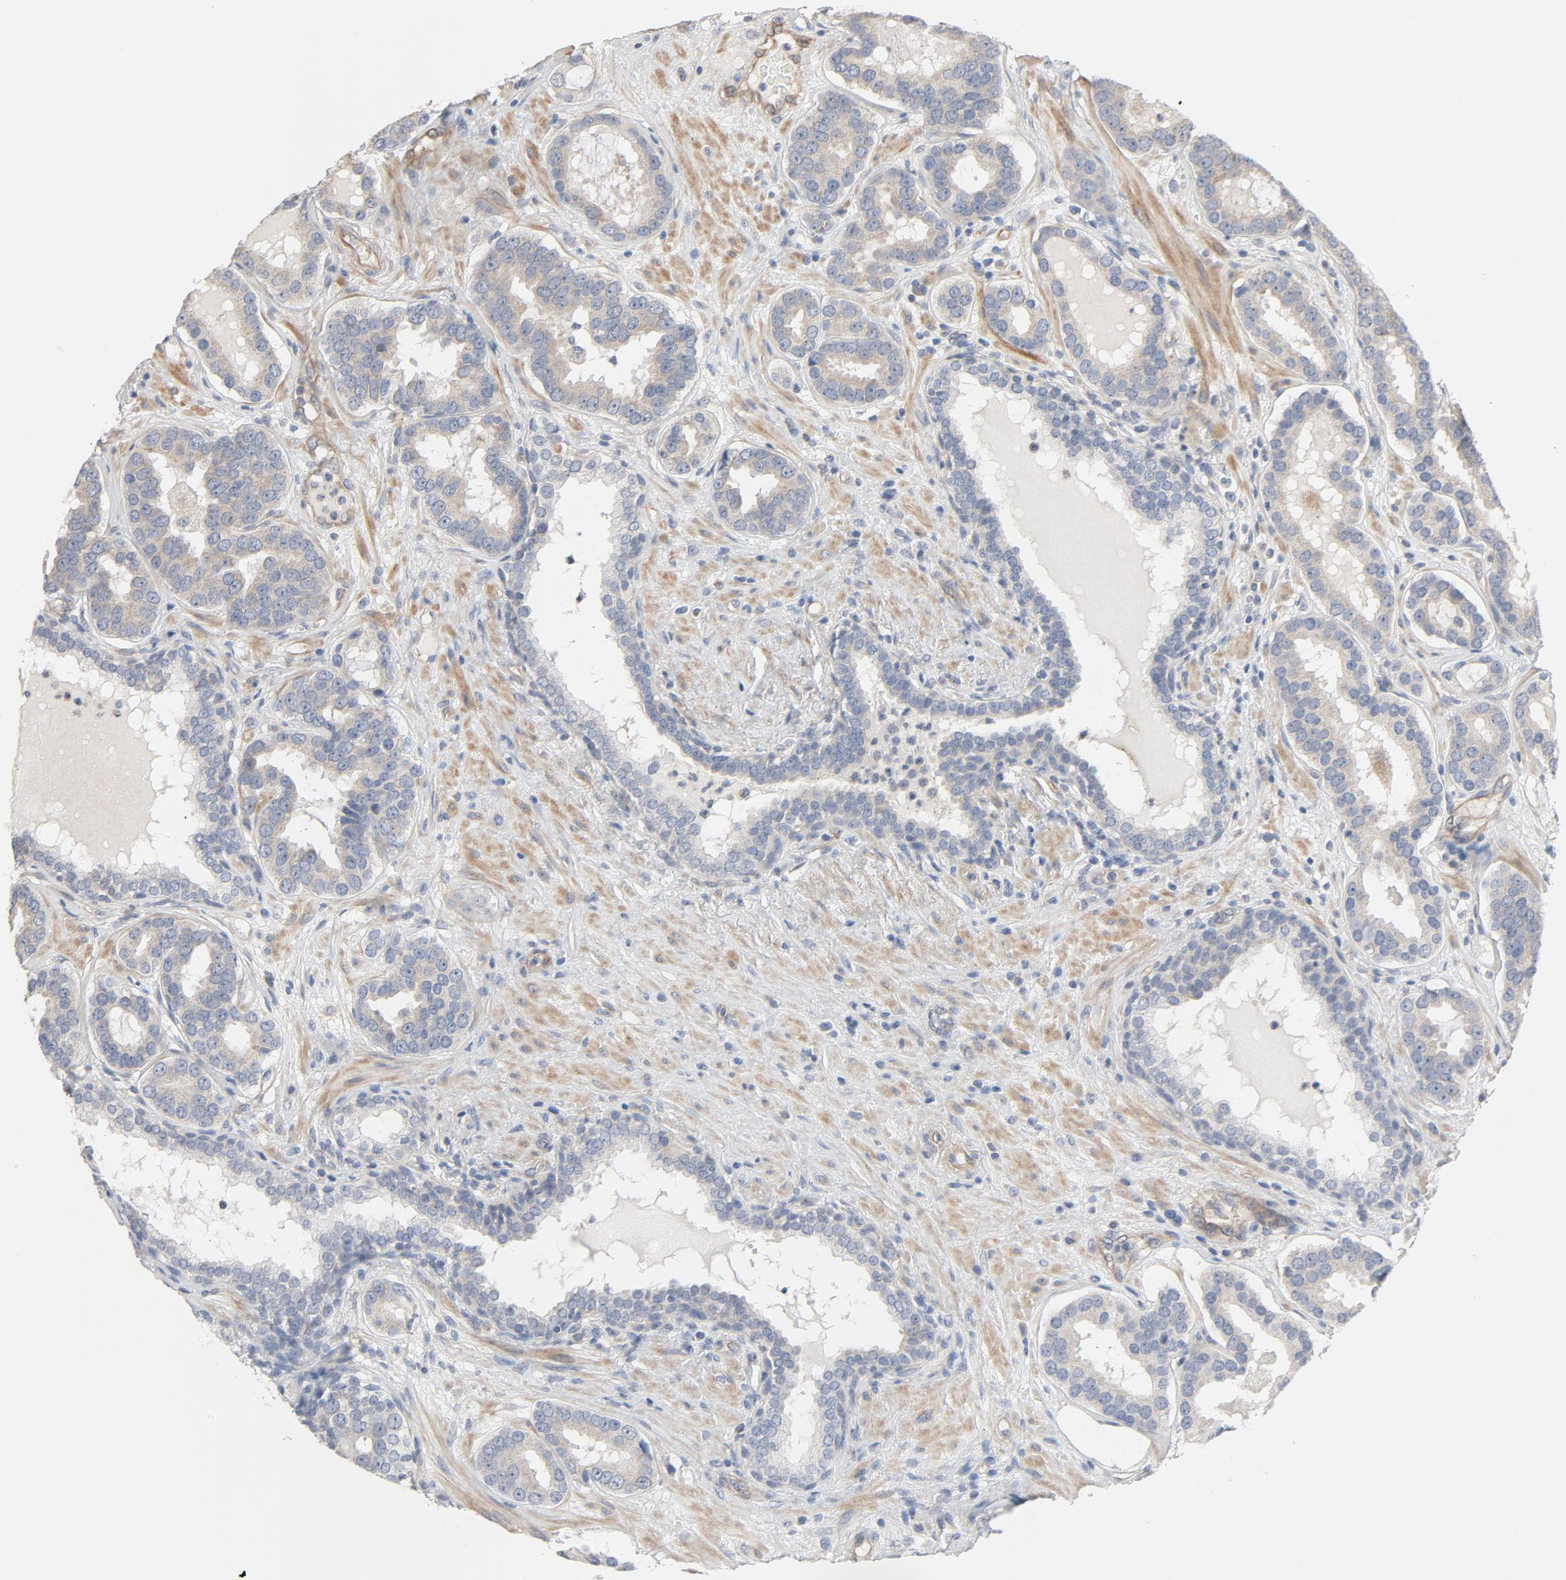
{"staining": {"intensity": "moderate", "quantity": "25%-75%", "location": "cytoplasmic/membranous"}, "tissue": "prostate cancer", "cell_type": "Tumor cells", "image_type": "cancer", "snomed": [{"axis": "morphology", "description": "Adenocarcinoma, Low grade"}, {"axis": "topography", "description": "Prostate"}], "caption": "High-power microscopy captured an immunohistochemistry histopathology image of prostate low-grade adenocarcinoma, revealing moderate cytoplasmic/membranous positivity in approximately 25%-75% of tumor cells.", "gene": "TRIOBP", "patient": {"sex": "male", "age": 59}}